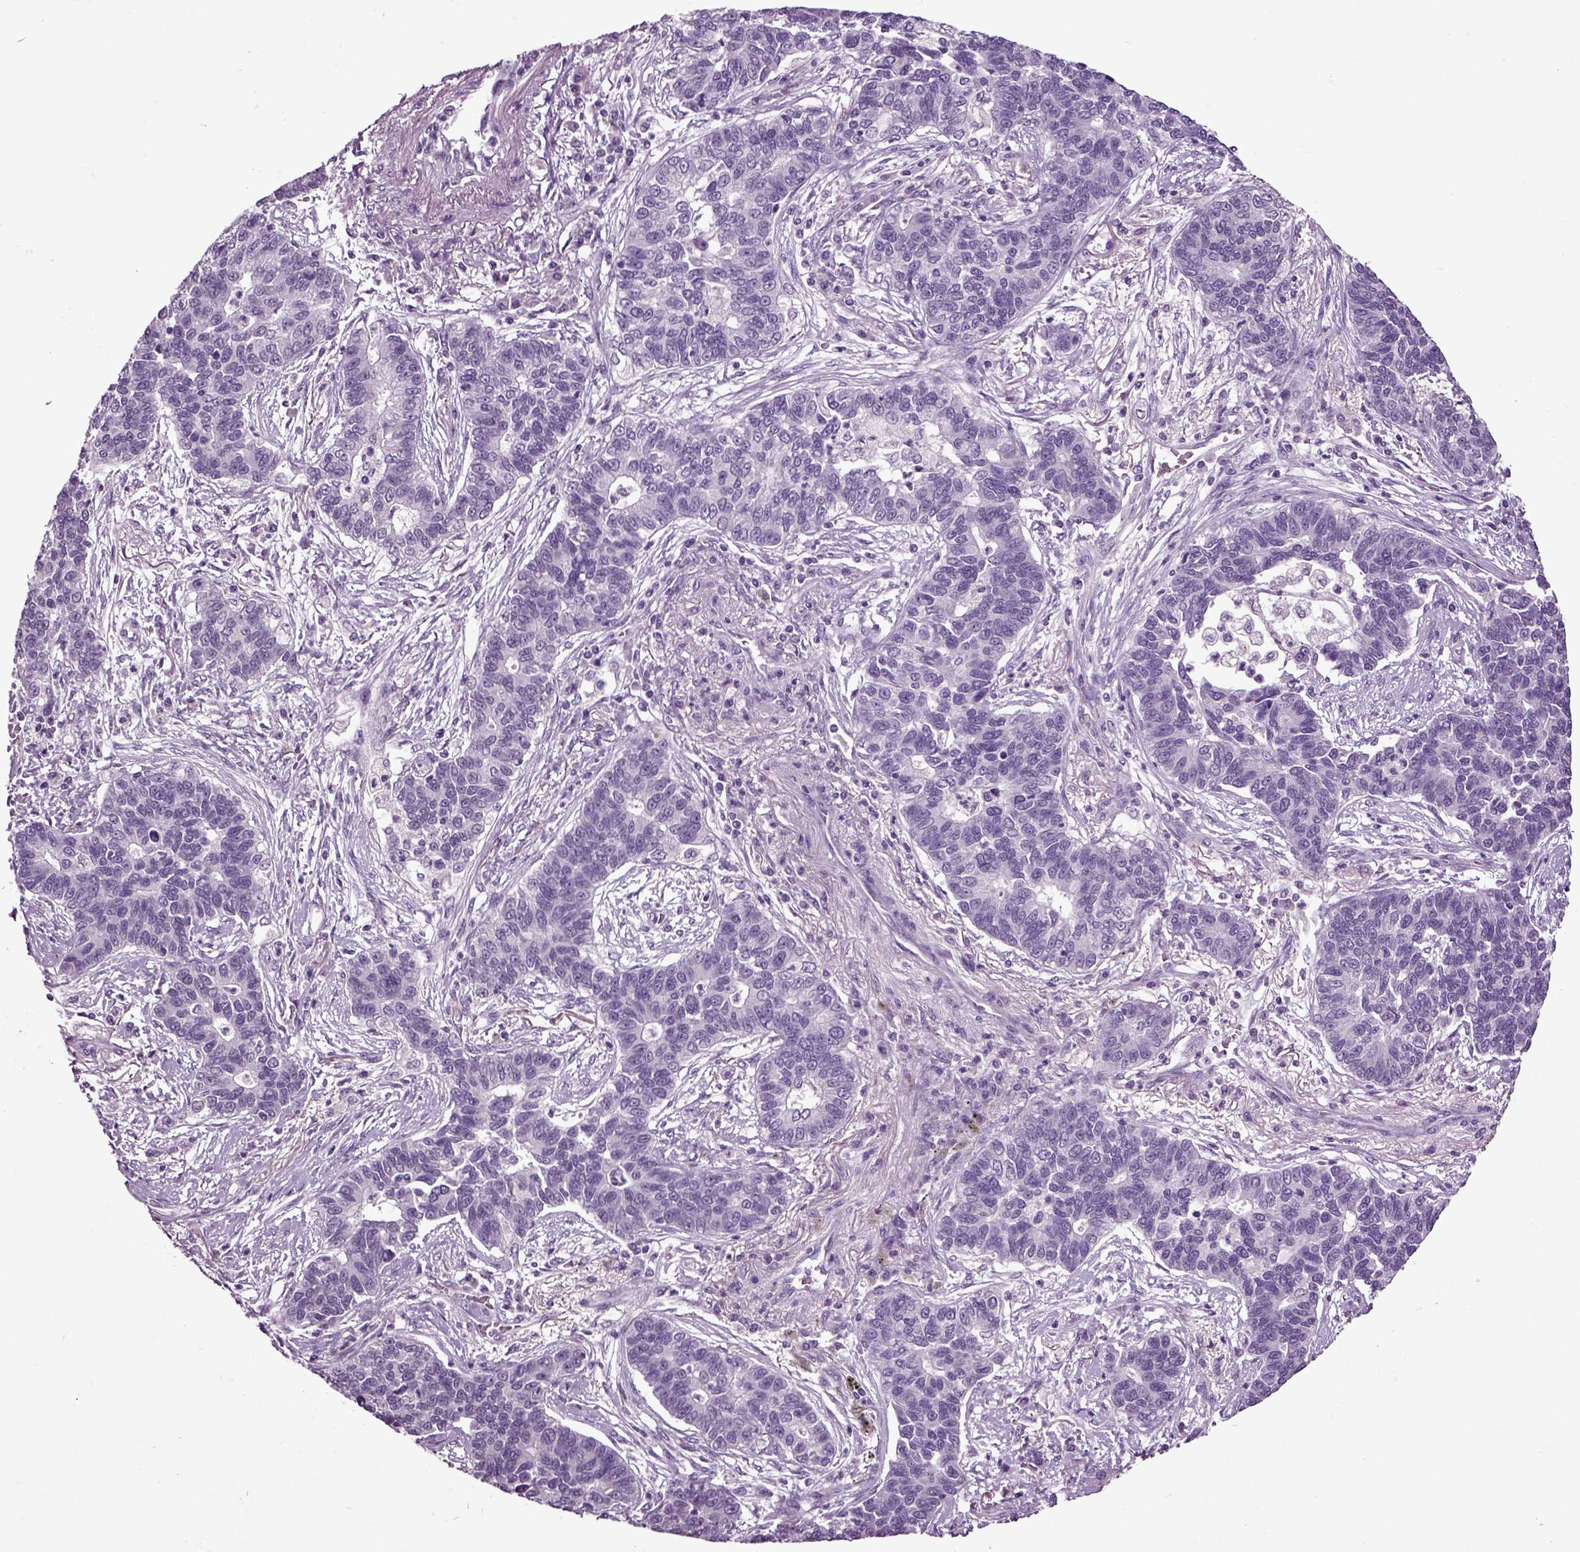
{"staining": {"intensity": "negative", "quantity": "none", "location": "none"}, "tissue": "lung cancer", "cell_type": "Tumor cells", "image_type": "cancer", "snomed": [{"axis": "morphology", "description": "Adenocarcinoma, NOS"}, {"axis": "topography", "description": "Lung"}], "caption": "High power microscopy photomicrograph of an IHC histopathology image of lung adenocarcinoma, revealing no significant staining in tumor cells. (Stains: DAB (3,3'-diaminobenzidine) immunohistochemistry with hematoxylin counter stain, Microscopy: brightfield microscopy at high magnification).", "gene": "SLC17A6", "patient": {"sex": "female", "age": 57}}